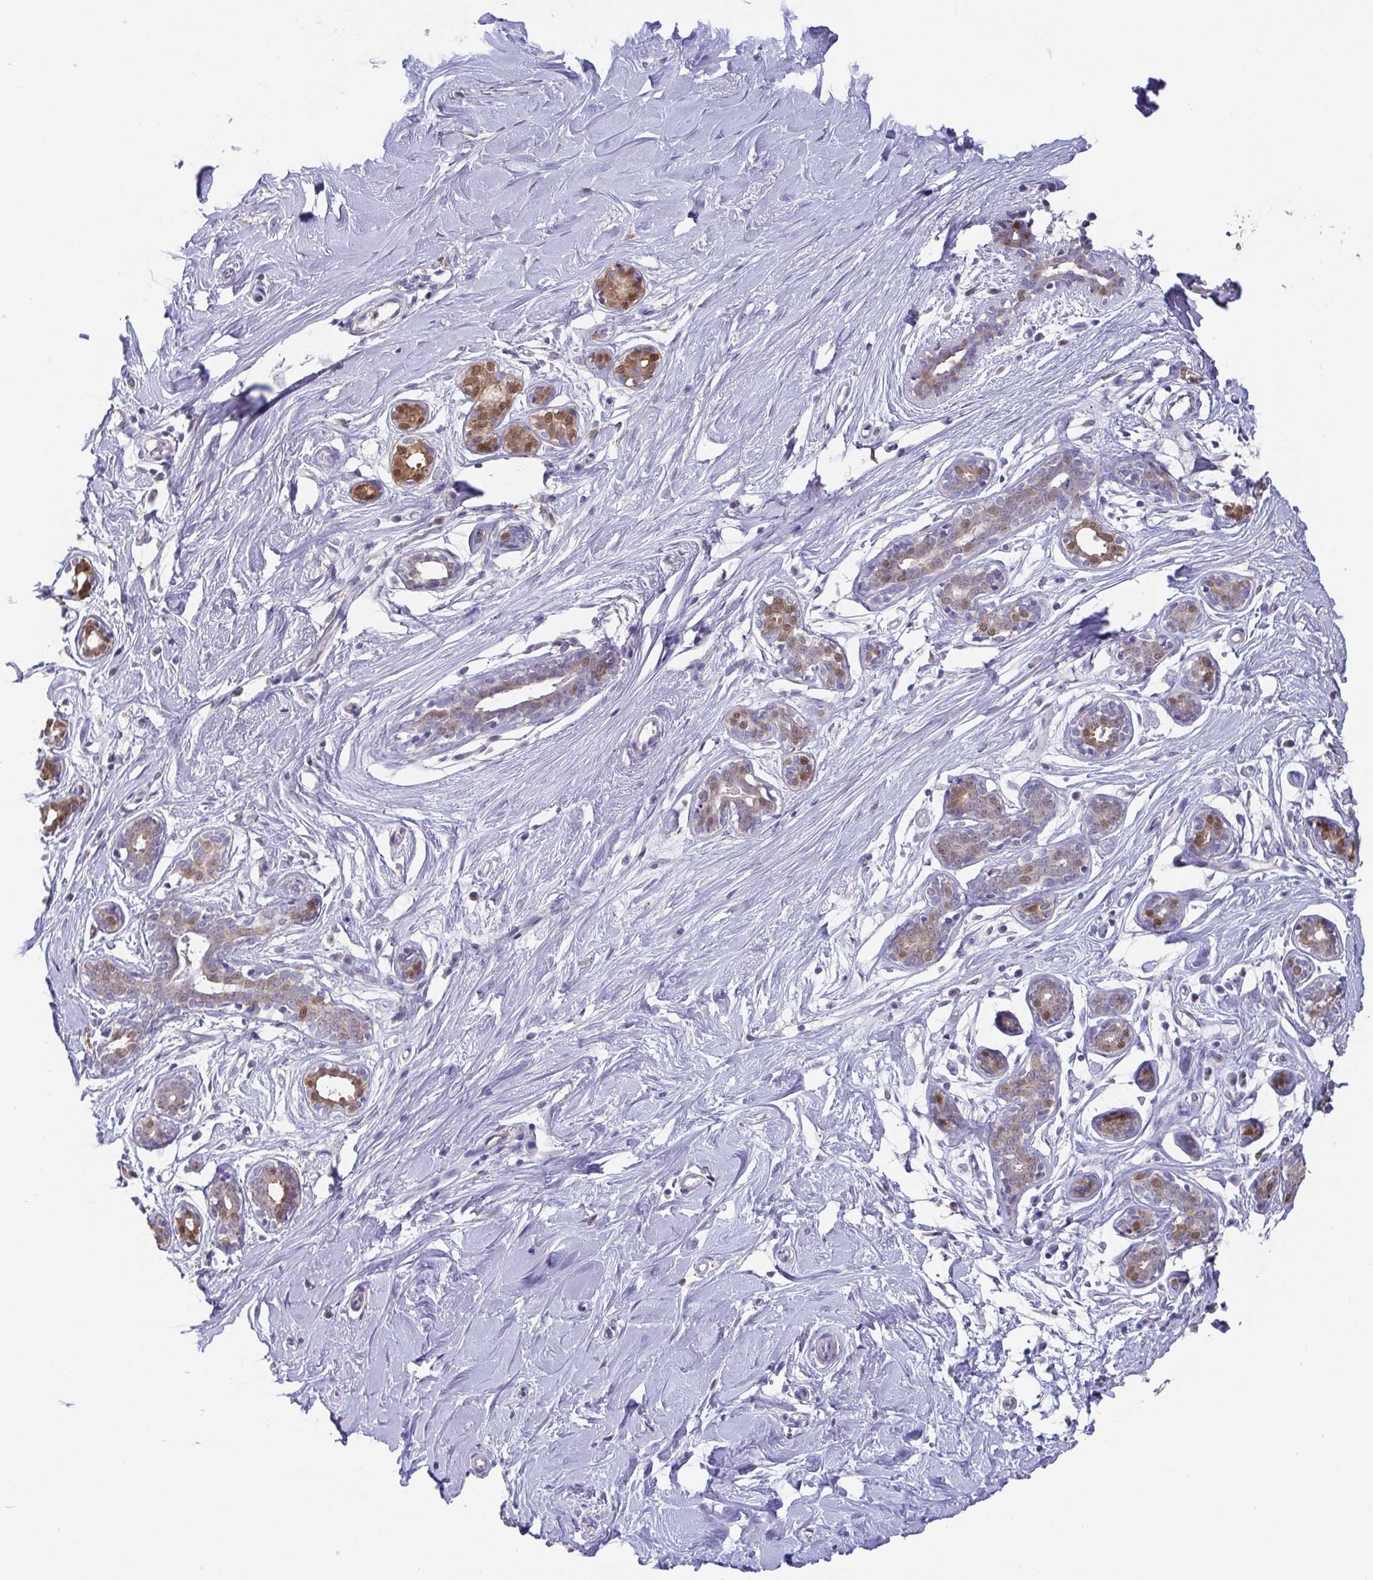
{"staining": {"intensity": "negative", "quantity": "none", "location": "none"}, "tissue": "breast", "cell_type": "Adipocytes", "image_type": "normal", "snomed": [{"axis": "morphology", "description": "Normal tissue, NOS"}, {"axis": "topography", "description": "Breast"}], "caption": "Immunohistochemistry (IHC) of unremarkable breast reveals no positivity in adipocytes. Brightfield microscopy of immunohistochemistry stained with DAB (3,3'-diaminobenzidine) (brown) and hematoxylin (blue), captured at high magnification.", "gene": "IDH1", "patient": {"sex": "female", "age": 27}}